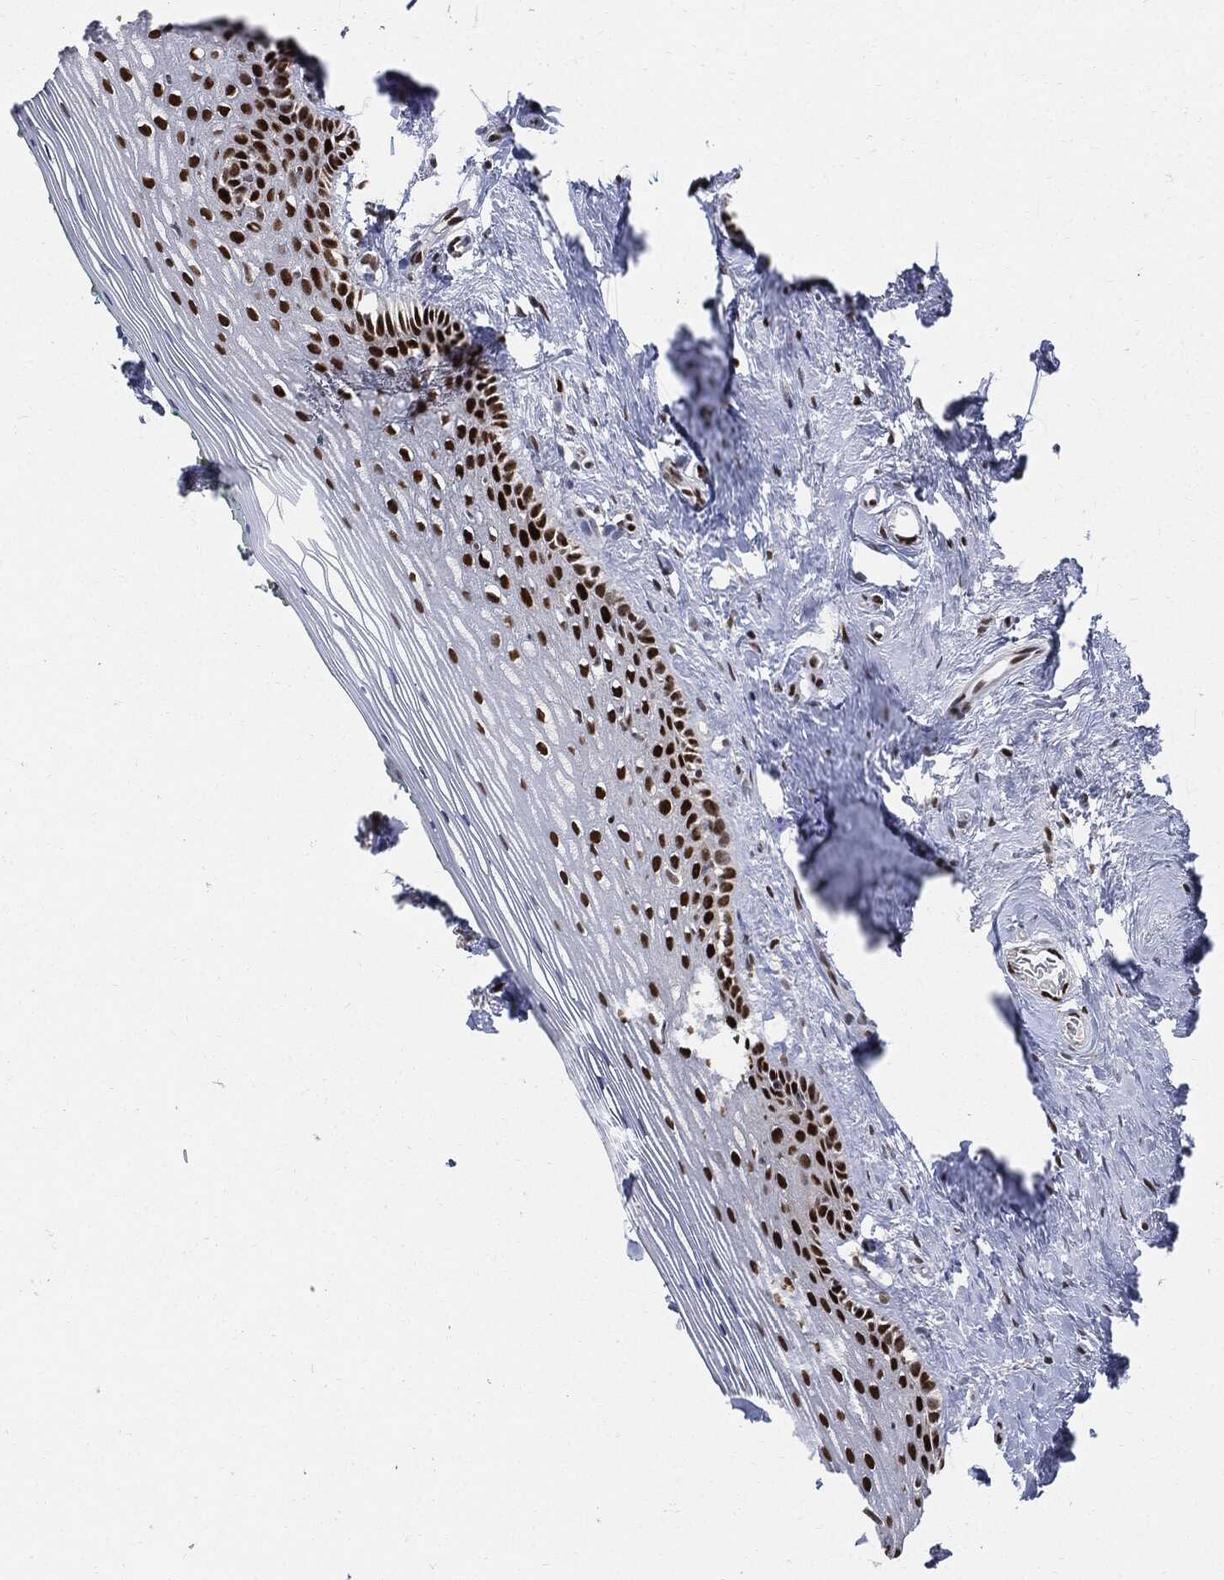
{"staining": {"intensity": "strong", "quantity": ">75%", "location": "nuclear"}, "tissue": "vagina", "cell_type": "Squamous epithelial cells", "image_type": "normal", "snomed": [{"axis": "morphology", "description": "Normal tissue, NOS"}, {"axis": "topography", "description": "Vagina"}], "caption": "The immunohistochemical stain labels strong nuclear expression in squamous epithelial cells of benign vagina.", "gene": "PCNA", "patient": {"sex": "female", "age": 45}}